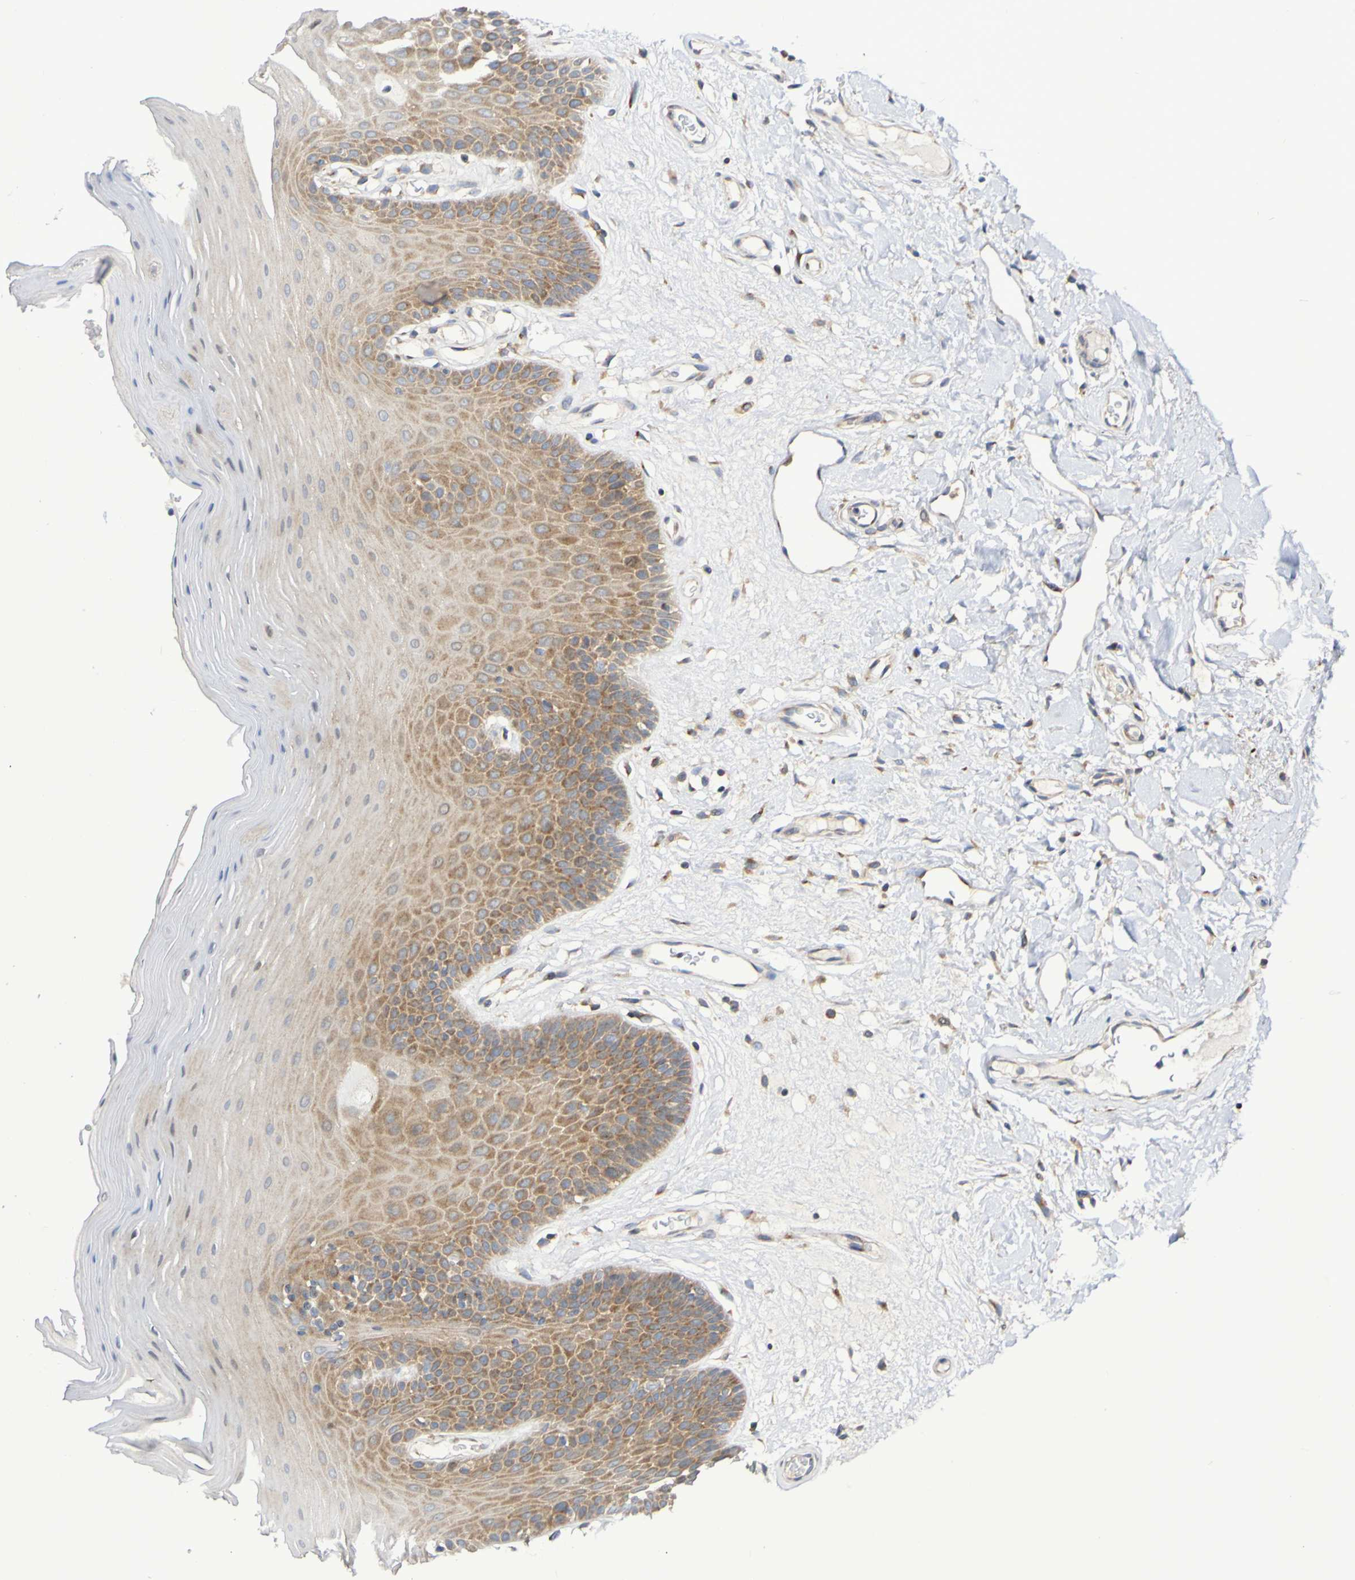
{"staining": {"intensity": "moderate", "quantity": "25%-75%", "location": "cytoplasmic/membranous"}, "tissue": "oral mucosa", "cell_type": "Squamous epithelial cells", "image_type": "normal", "snomed": [{"axis": "morphology", "description": "Normal tissue, NOS"}, {"axis": "morphology", "description": "Squamous cell carcinoma, NOS"}, {"axis": "topography", "description": "Skeletal muscle"}, {"axis": "topography", "description": "Adipose tissue"}, {"axis": "topography", "description": "Vascular tissue"}, {"axis": "topography", "description": "Oral tissue"}, {"axis": "topography", "description": "Peripheral nerve tissue"}, {"axis": "topography", "description": "Head-Neck"}], "caption": "Unremarkable oral mucosa demonstrates moderate cytoplasmic/membranous staining in about 25%-75% of squamous epithelial cells, visualized by immunohistochemistry. Nuclei are stained in blue.", "gene": "LMBRD2", "patient": {"sex": "male", "age": 71}}